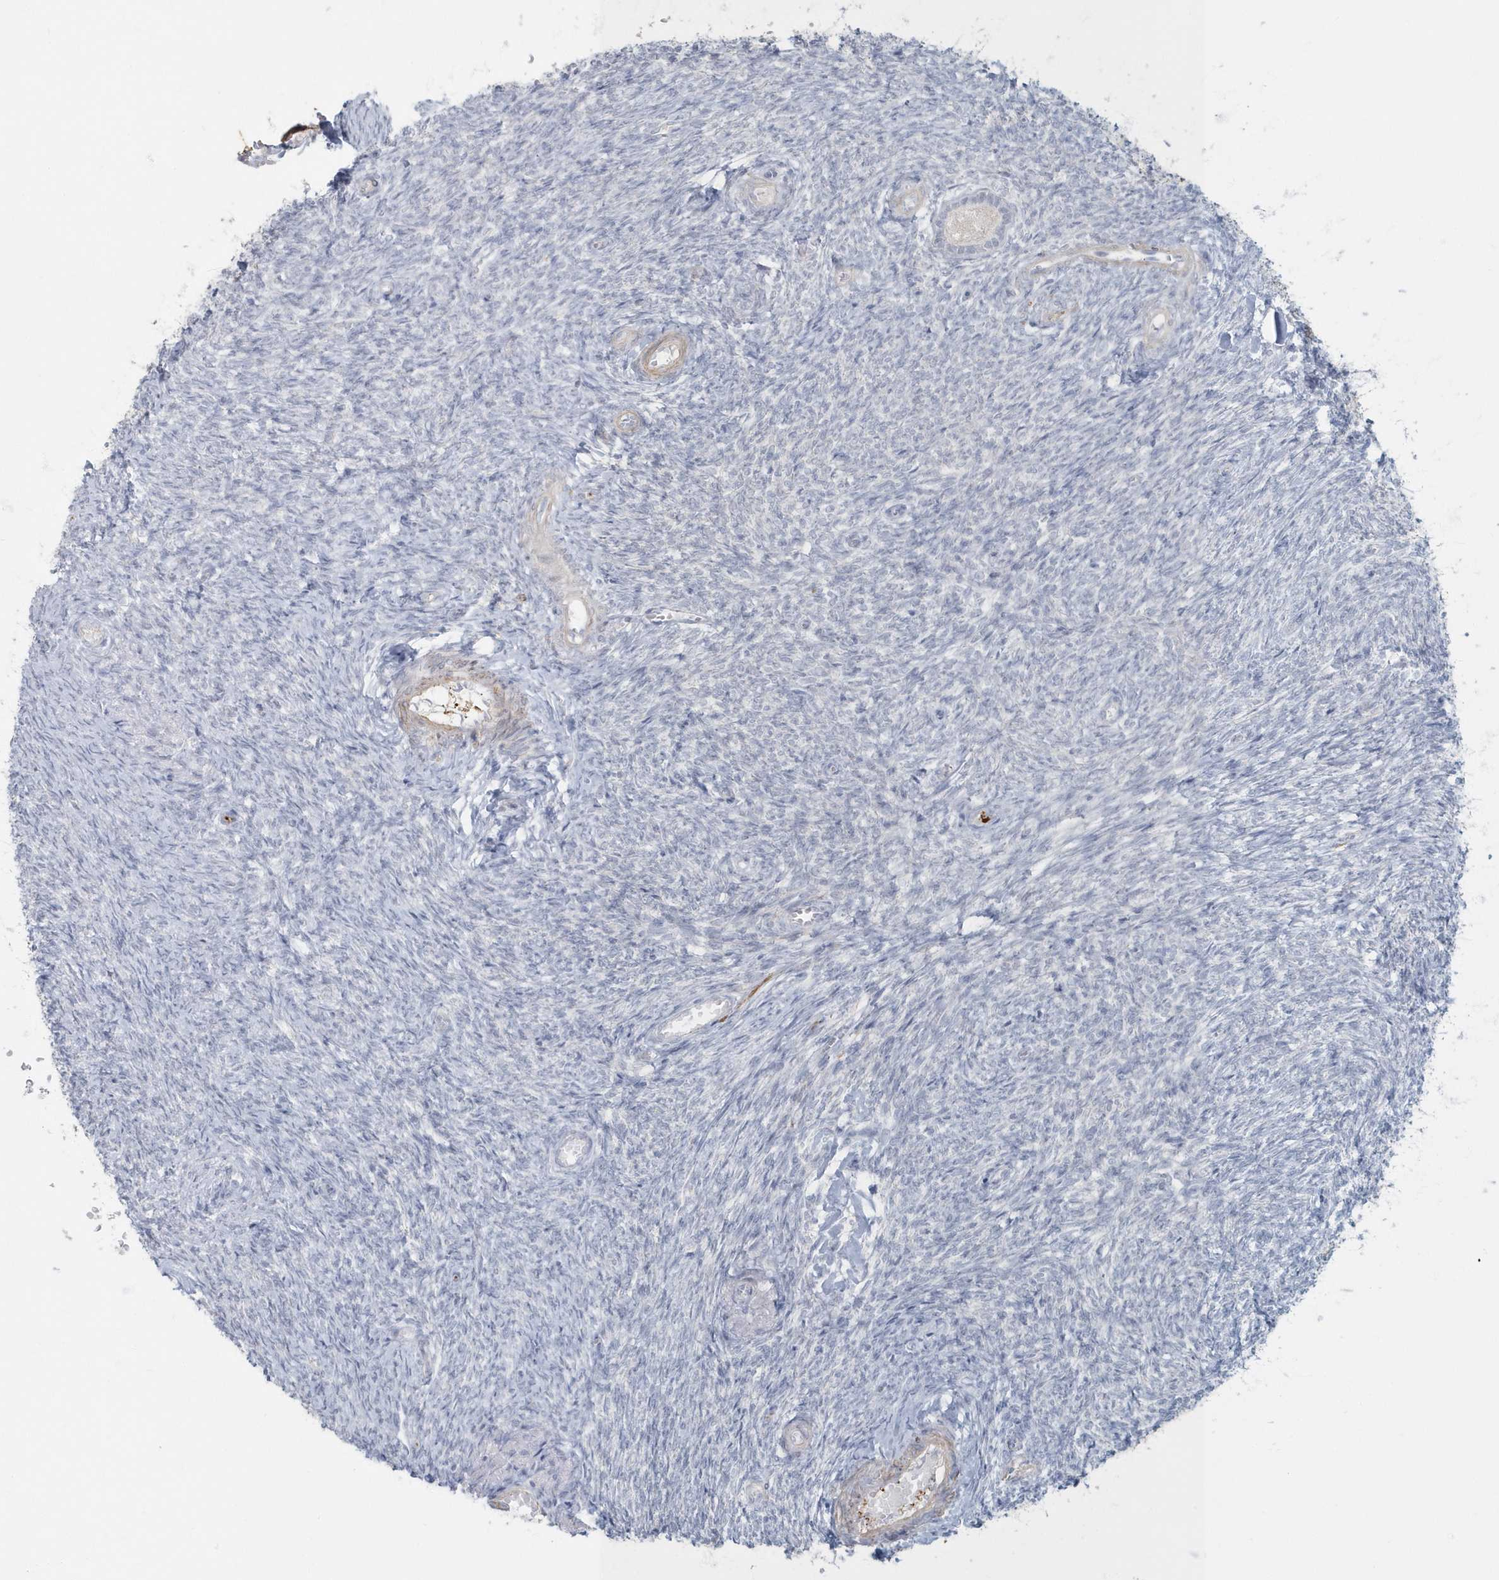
{"staining": {"intensity": "negative", "quantity": "none", "location": "none"}, "tissue": "ovary", "cell_type": "Follicle cells", "image_type": "normal", "snomed": [{"axis": "morphology", "description": "Normal tissue, NOS"}, {"axis": "topography", "description": "Ovary"}], "caption": "IHC of normal ovary exhibits no staining in follicle cells.", "gene": "MYOT", "patient": {"sex": "female", "age": 44}}